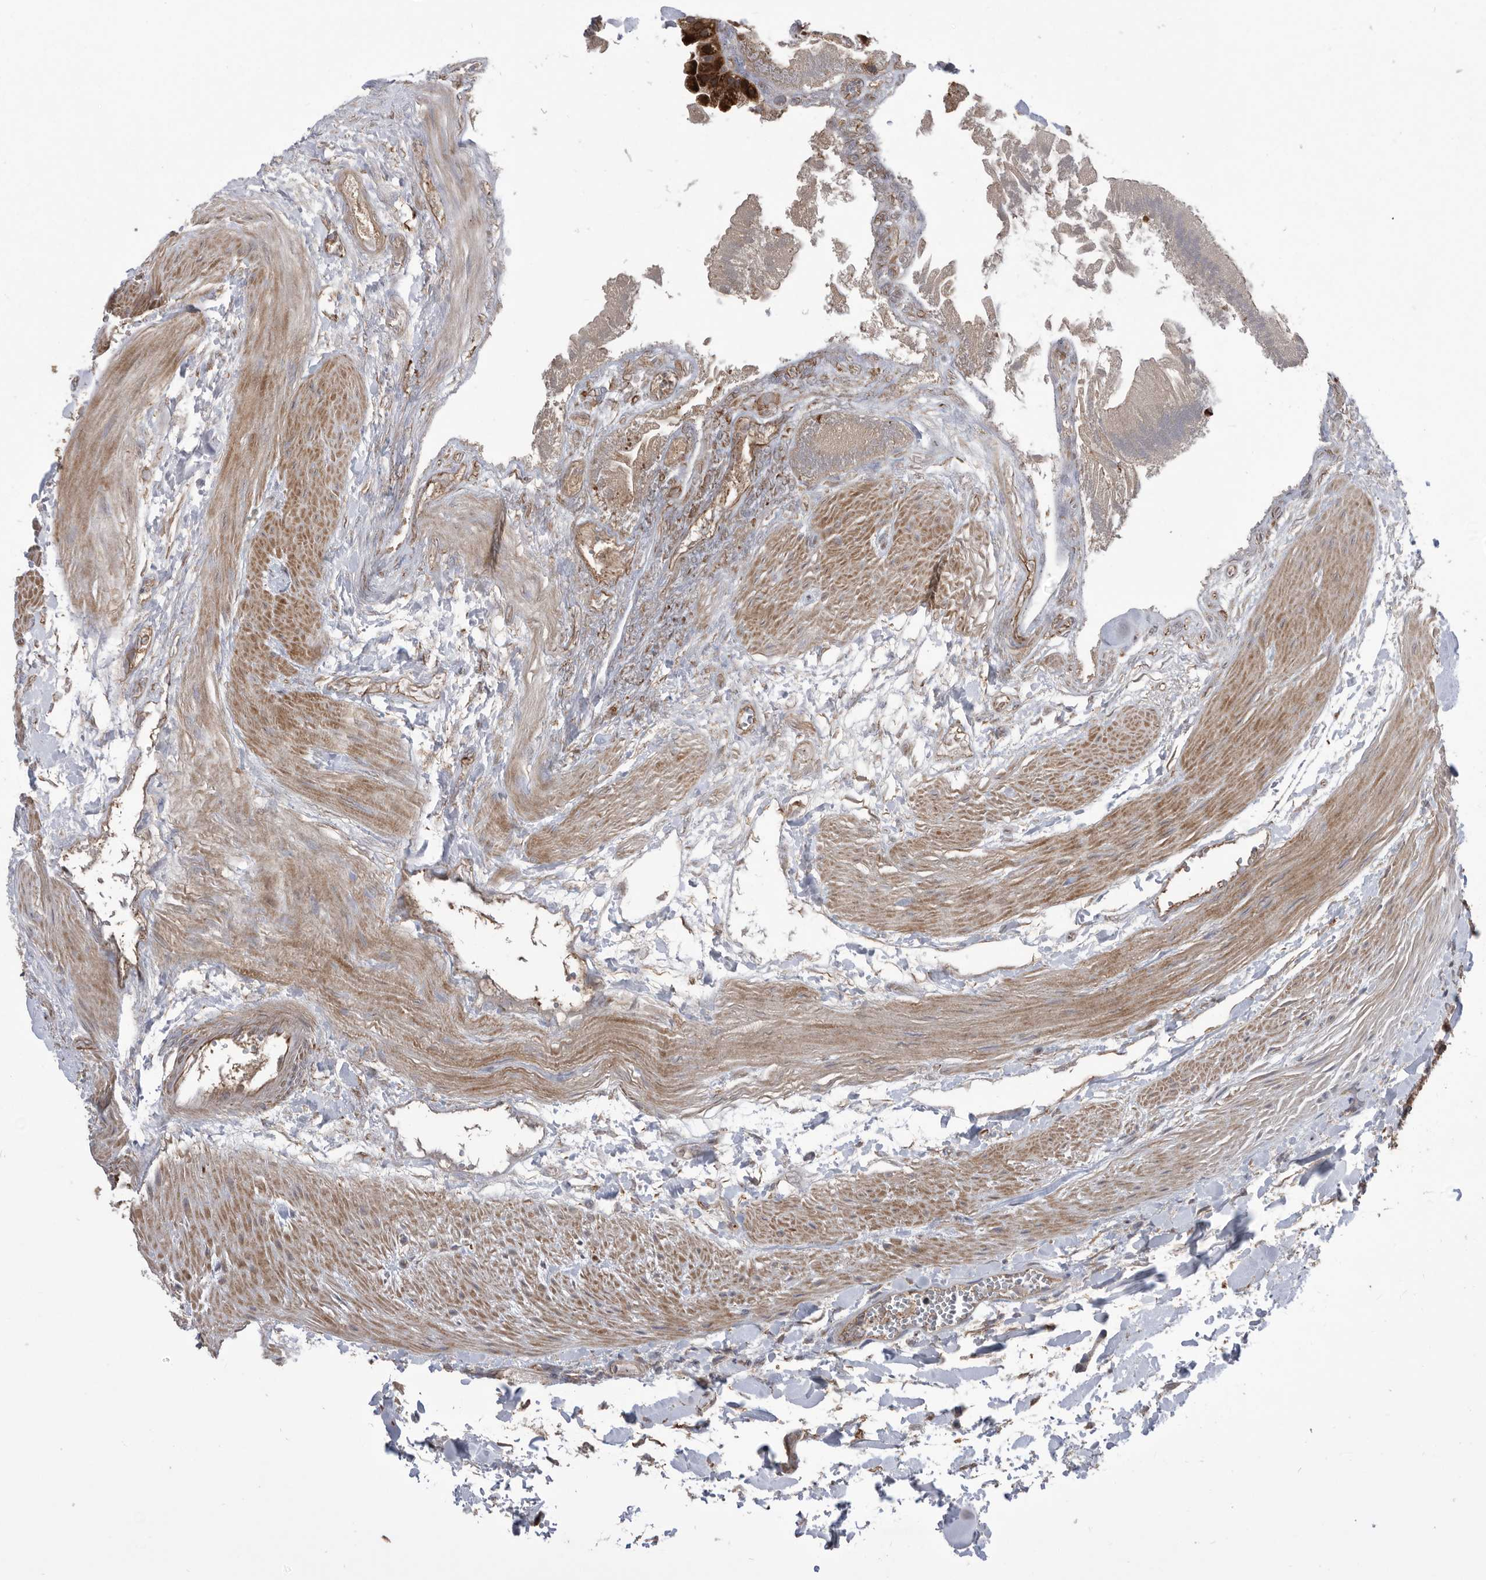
{"staining": {"intensity": "strong", "quantity": ">75%", "location": "cytoplasmic/membranous"}, "tissue": "gallbladder", "cell_type": "Glandular cells", "image_type": "normal", "snomed": [{"axis": "morphology", "description": "Normal tissue, NOS"}, {"axis": "topography", "description": "Gallbladder"}], "caption": "Gallbladder stained with DAB immunohistochemistry demonstrates high levels of strong cytoplasmic/membranous positivity in about >75% of glandular cells. The protein is shown in brown color, while the nuclei are stained blue.", "gene": "SERINC2", "patient": {"sex": "male", "age": 55}}